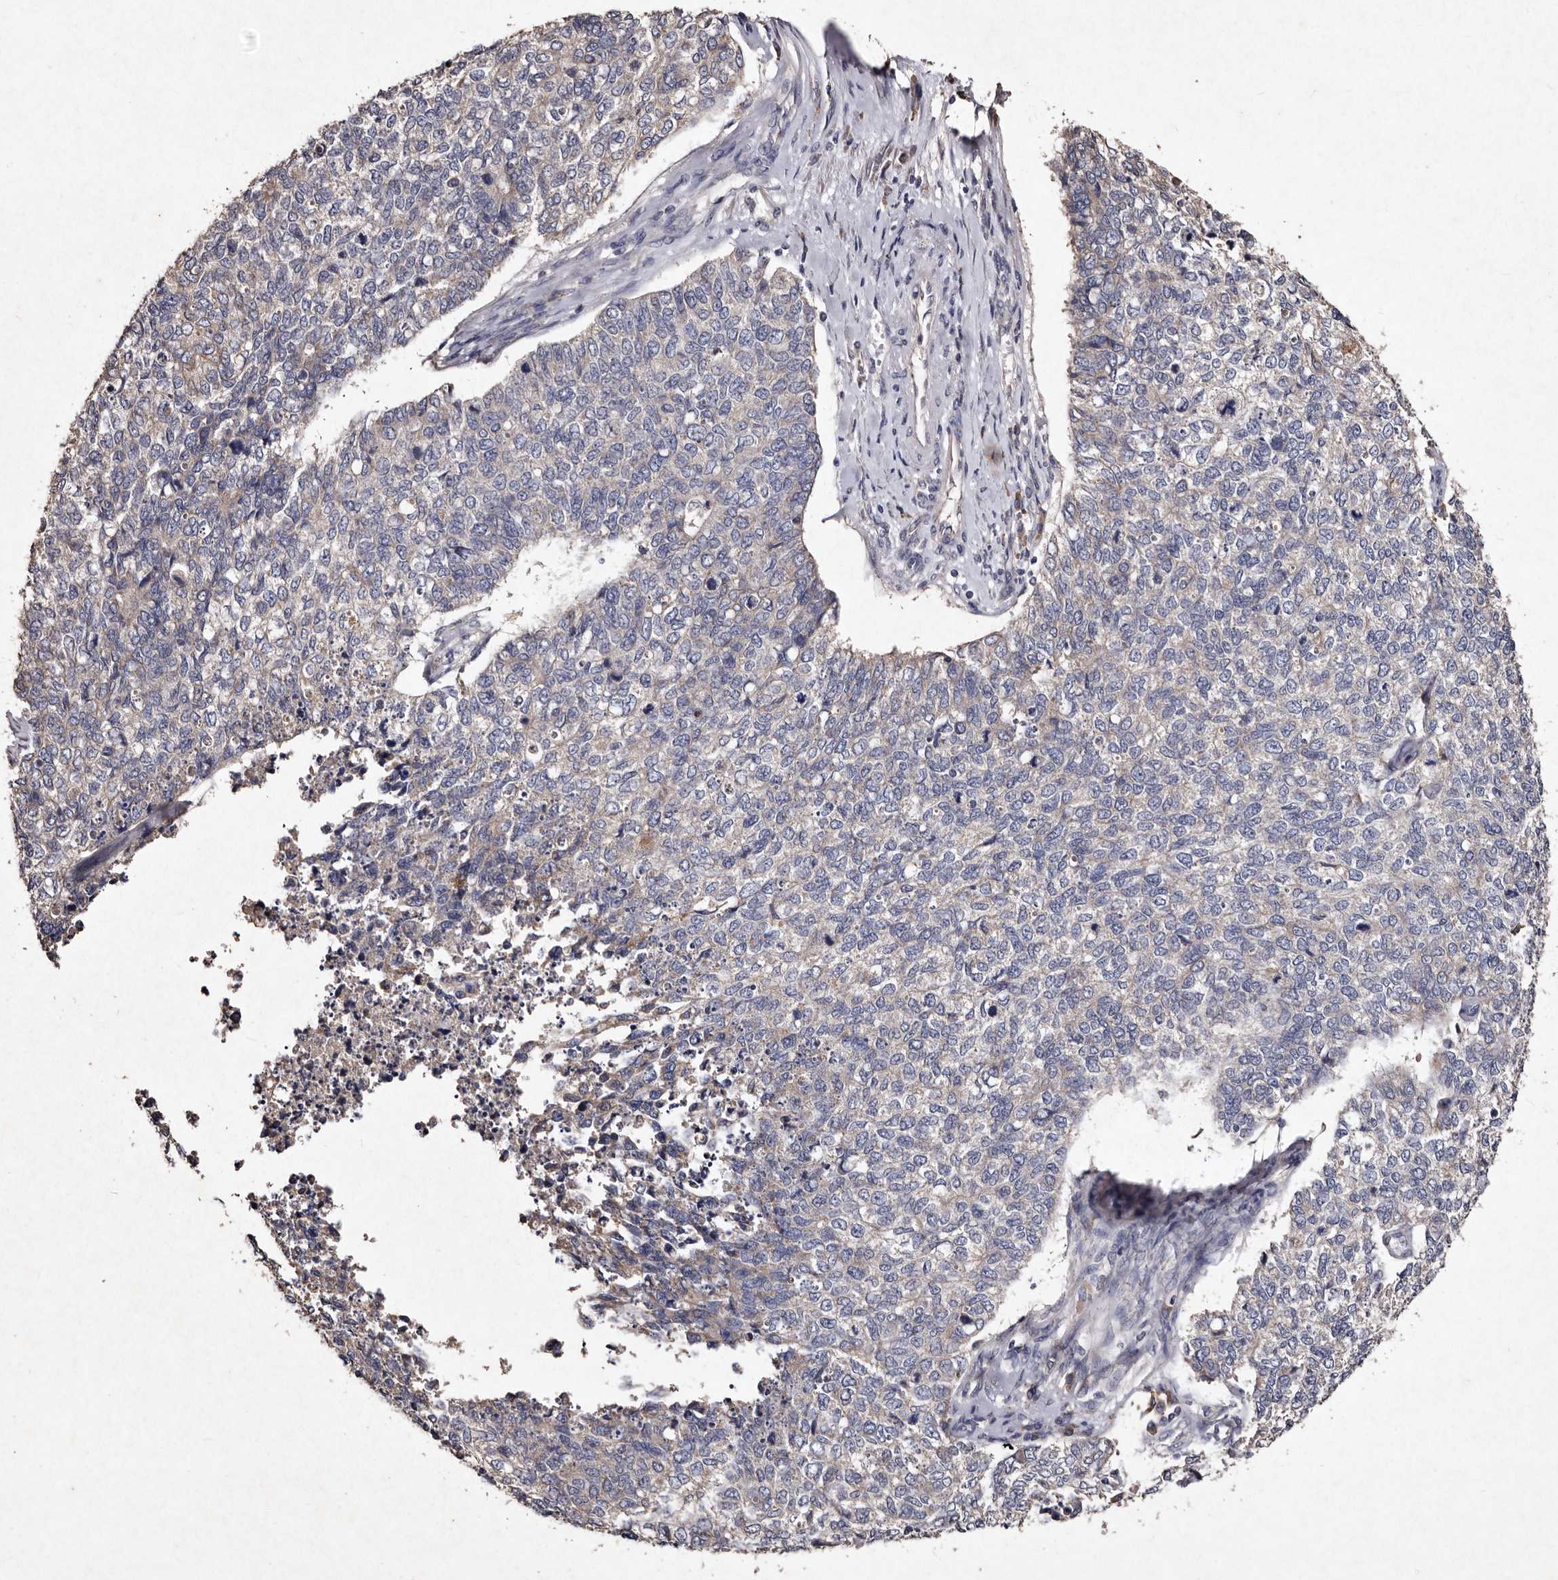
{"staining": {"intensity": "negative", "quantity": "none", "location": "none"}, "tissue": "cervical cancer", "cell_type": "Tumor cells", "image_type": "cancer", "snomed": [{"axis": "morphology", "description": "Squamous cell carcinoma, NOS"}, {"axis": "topography", "description": "Cervix"}], "caption": "There is no significant staining in tumor cells of cervical squamous cell carcinoma. Nuclei are stained in blue.", "gene": "TFB1M", "patient": {"sex": "female", "age": 63}}